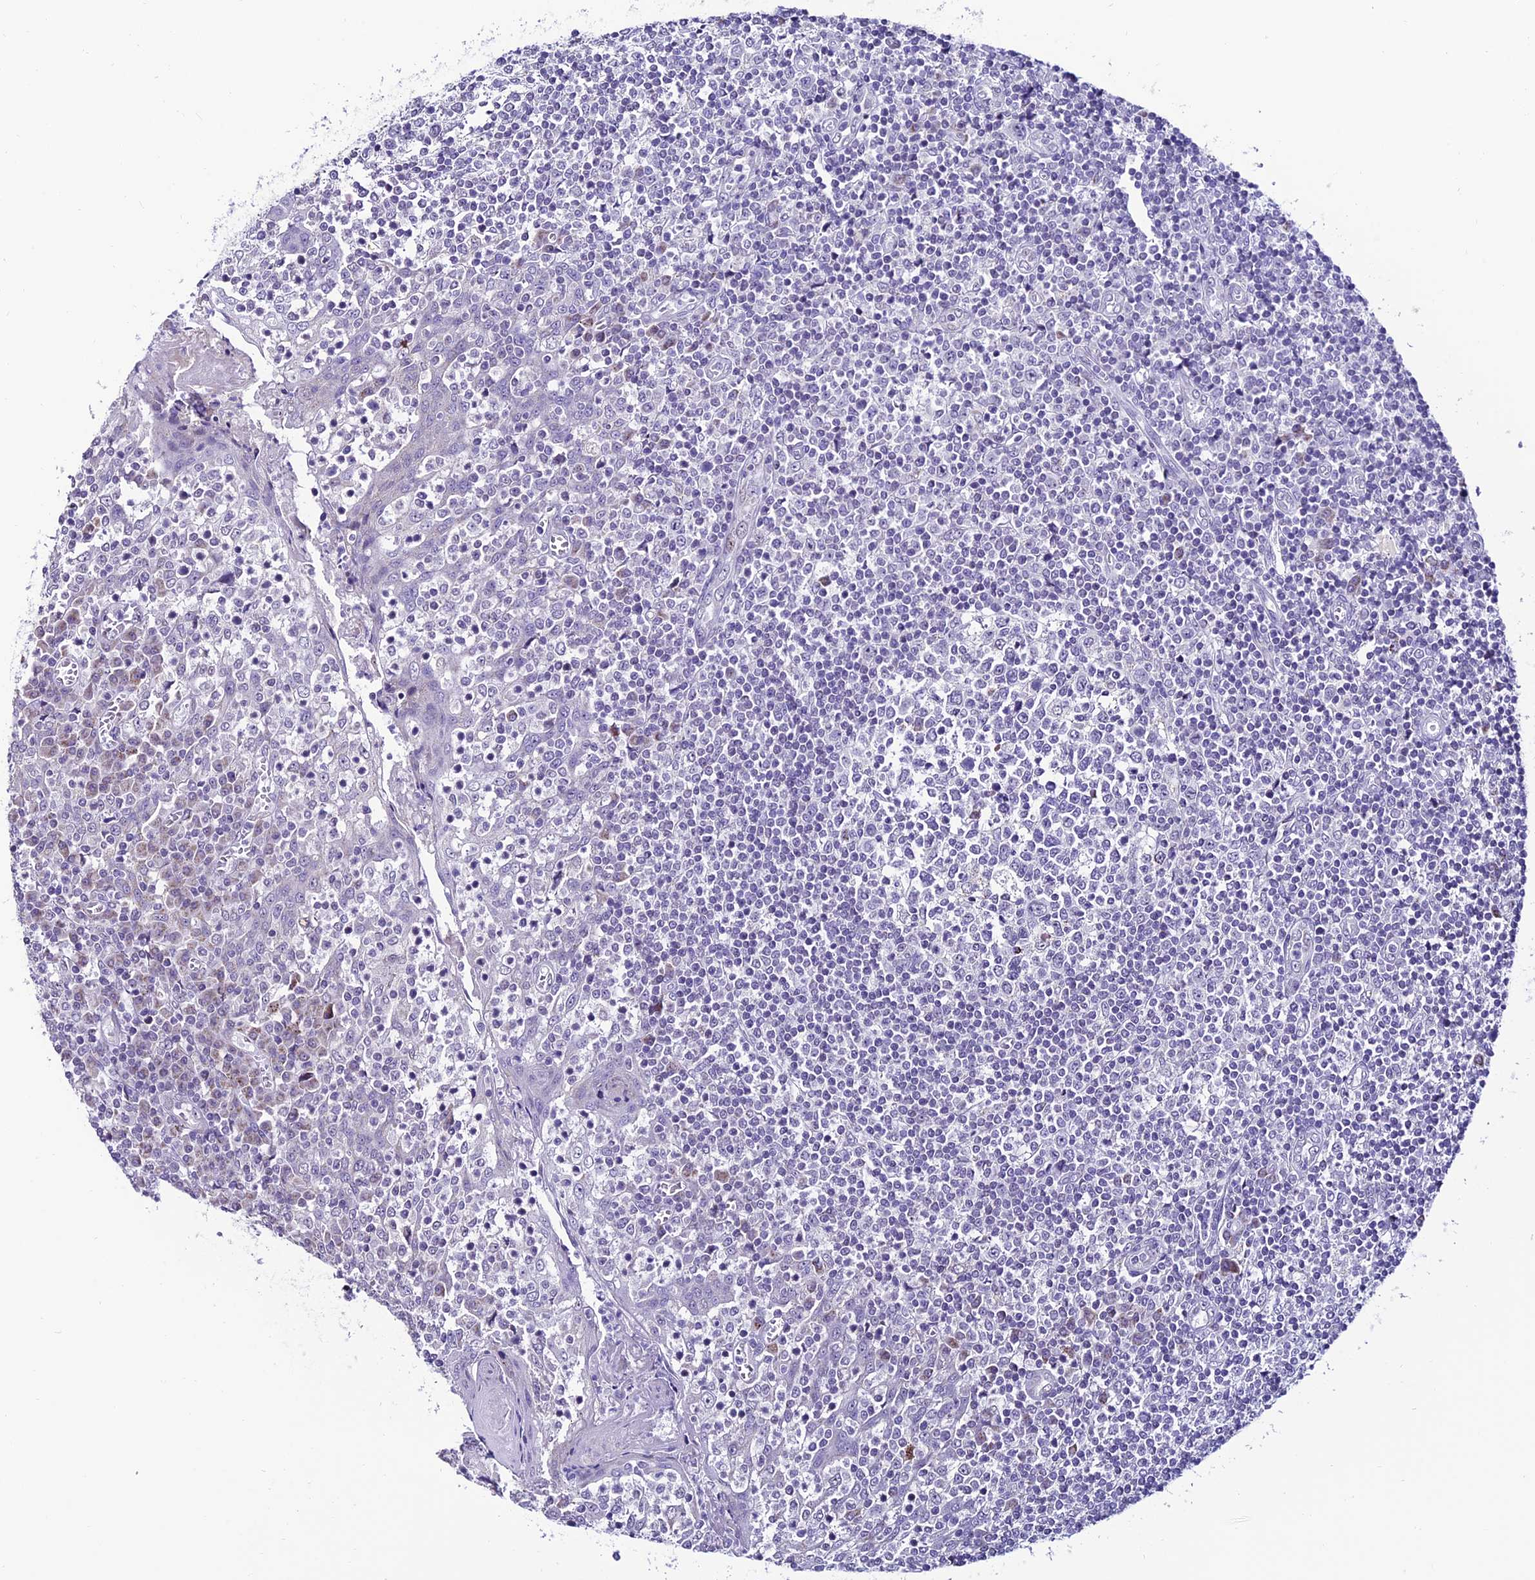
{"staining": {"intensity": "negative", "quantity": "none", "location": "none"}, "tissue": "tonsil", "cell_type": "Germinal center cells", "image_type": "normal", "snomed": [{"axis": "morphology", "description": "Normal tissue, NOS"}, {"axis": "topography", "description": "Tonsil"}], "caption": "DAB (3,3'-diaminobenzidine) immunohistochemical staining of unremarkable tonsil demonstrates no significant staining in germinal center cells.", "gene": "SLC10A1", "patient": {"sex": "female", "age": 19}}